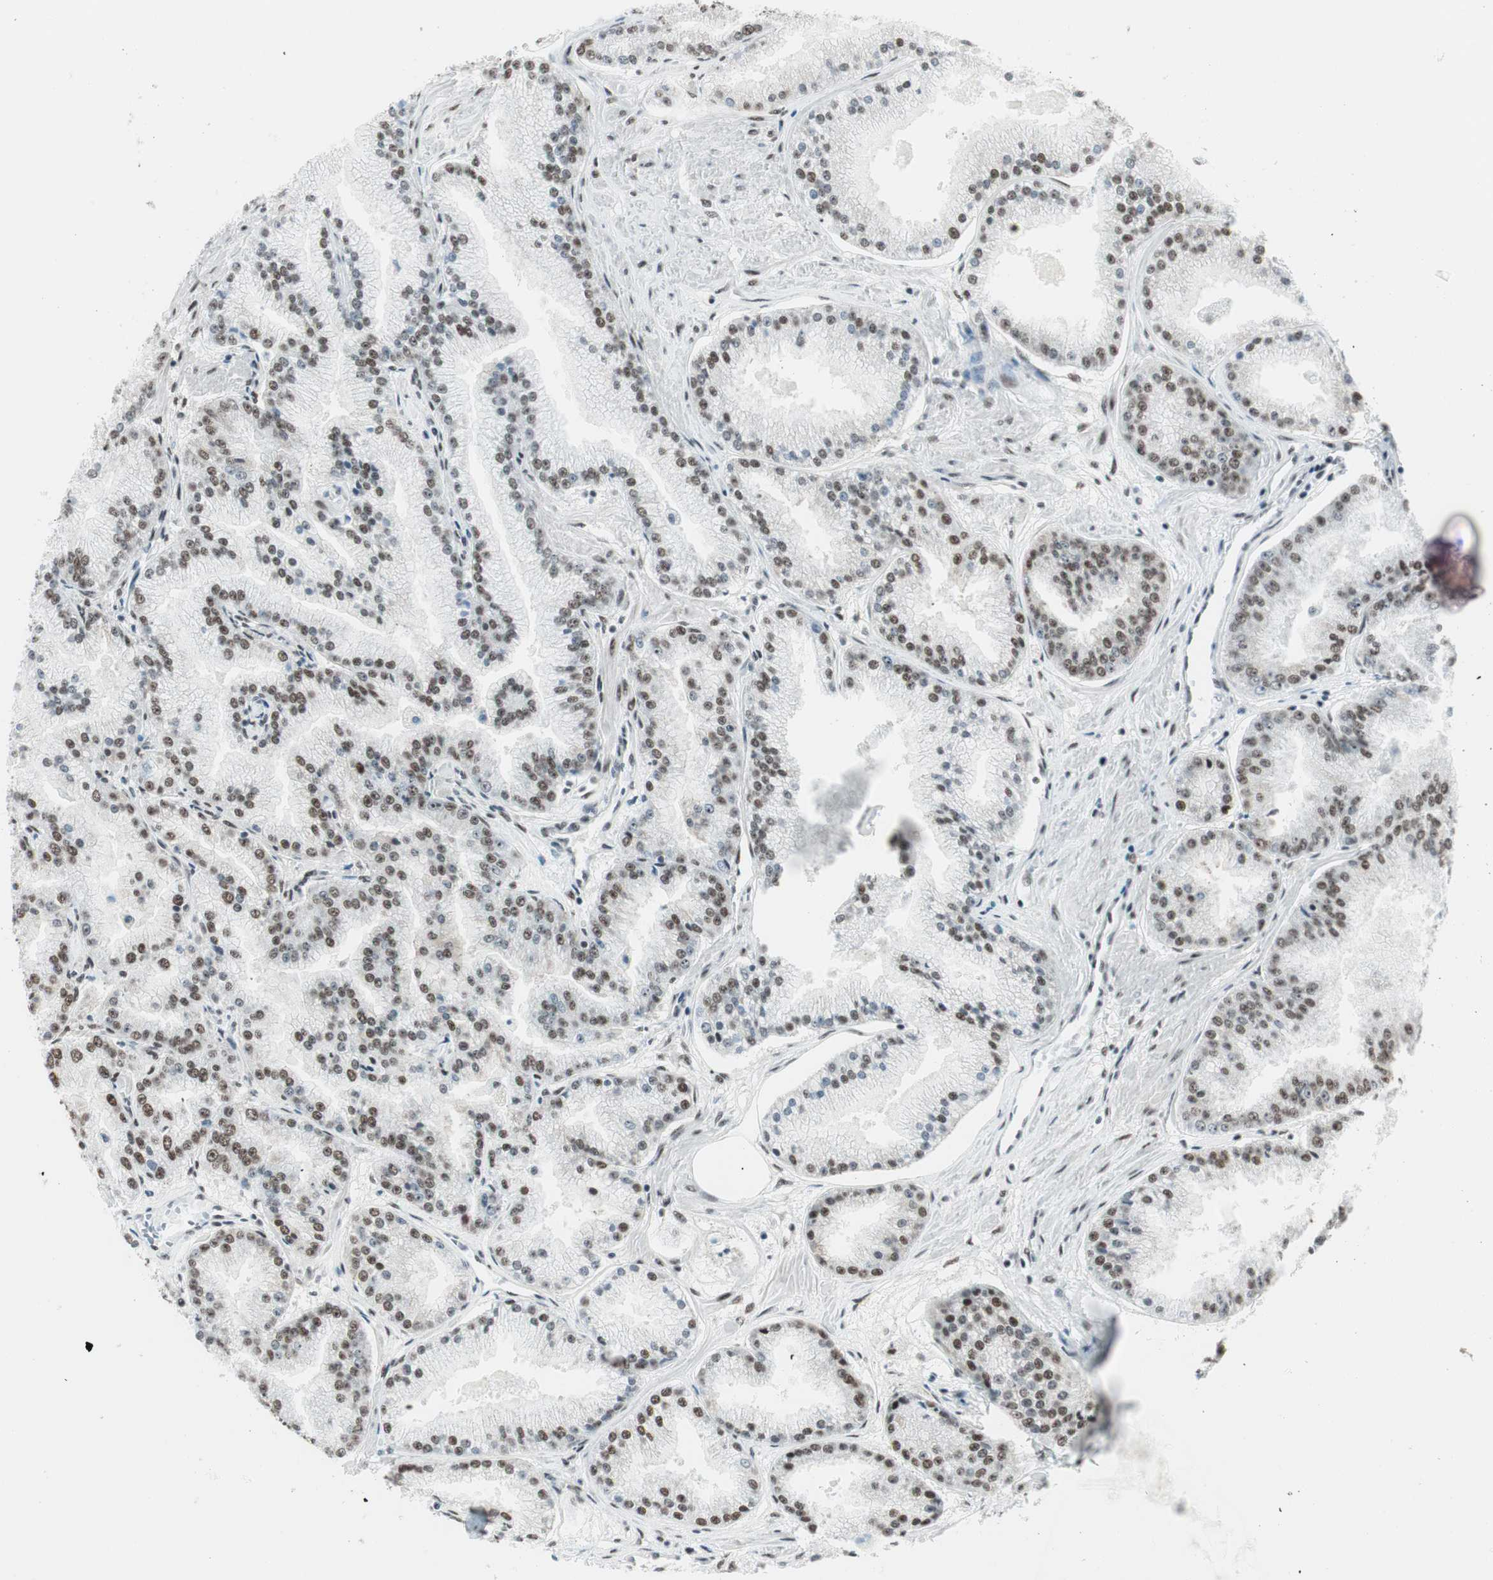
{"staining": {"intensity": "moderate", "quantity": ">75%", "location": "nuclear"}, "tissue": "prostate cancer", "cell_type": "Tumor cells", "image_type": "cancer", "snomed": [{"axis": "morphology", "description": "Adenocarcinoma, High grade"}, {"axis": "topography", "description": "Prostate"}], "caption": "Immunohistochemistry (IHC) image of prostate cancer stained for a protein (brown), which displays medium levels of moderate nuclear expression in approximately >75% of tumor cells.", "gene": "HEXIM1", "patient": {"sex": "male", "age": 61}}